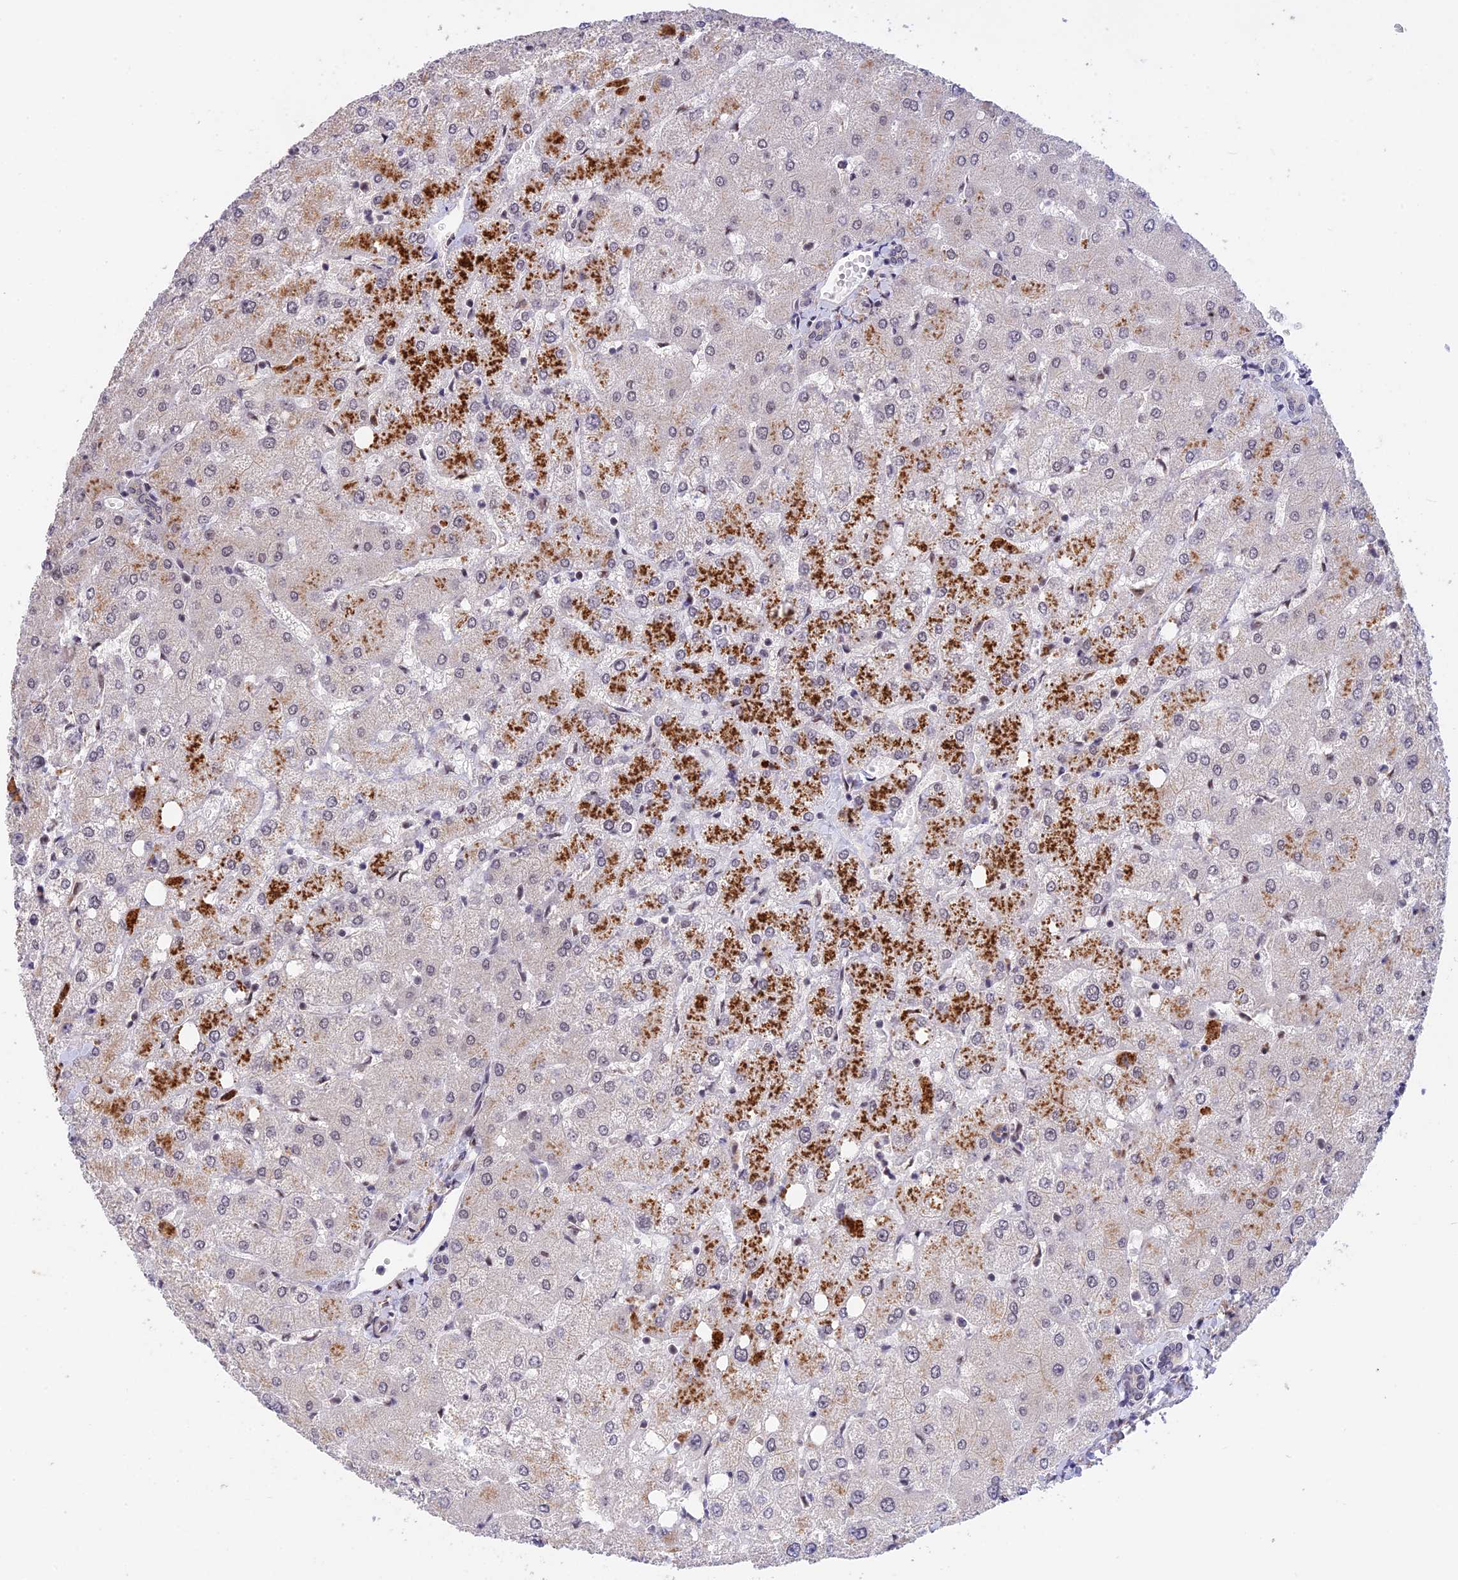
{"staining": {"intensity": "negative", "quantity": "none", "location": "none"}, "tissue": "liver", "cell_type": "Cholangiocytes", "image_type": "normal", "snomed": [{"axis": "morphology", "description": "Normal tissue, NOS"}, {"axis": "topography", "description": "Liver"}], "caption": "A photomicrograph of human liver is negative for staining in cholangiocytes. (DAB (3,3'-diaminobenzidine) IHC, high magnification).", "gene": "POLR2C", "patient": {"sex": "female", "age": 54}}